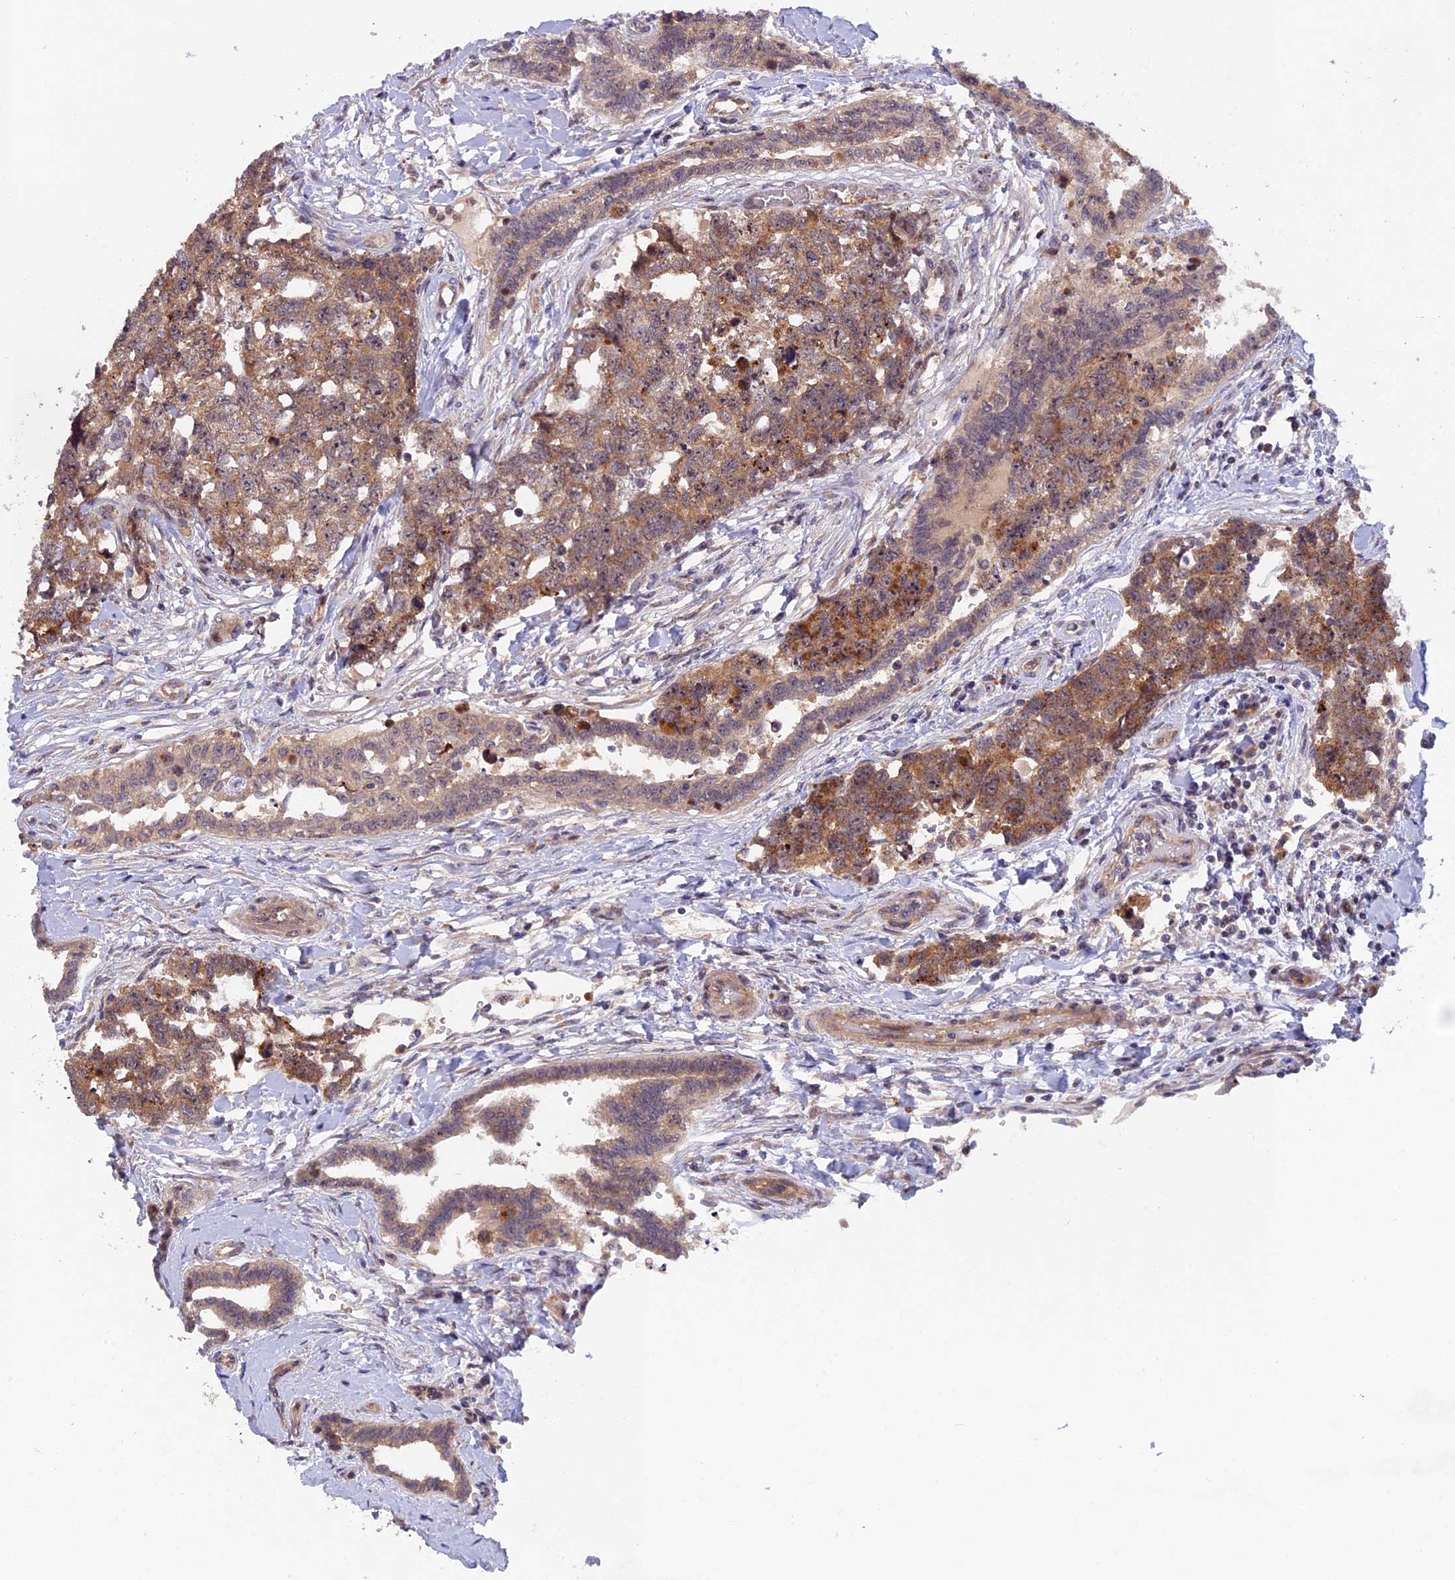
{"staining": {"intensity": "moderate", "quantity": ">75%", "location": "cytoplasmic/membranous"}, "tissue": "testis cancer", "cell_type": "Tumor cells", "image_type": "cancer", "snomed": [{"axis": "morphology", "description": "Carcinoma, Embryonal, NOS"}, {"axis": "topography", "description": "Testis"}], "caption": "Human testis cancer stained with a brown dye displays moderate cytoplasmic/membranous positive staining in about >75% of tumor cells.", "gene": "FERMT1", "patient": {"sex": "male", "age": 31}}